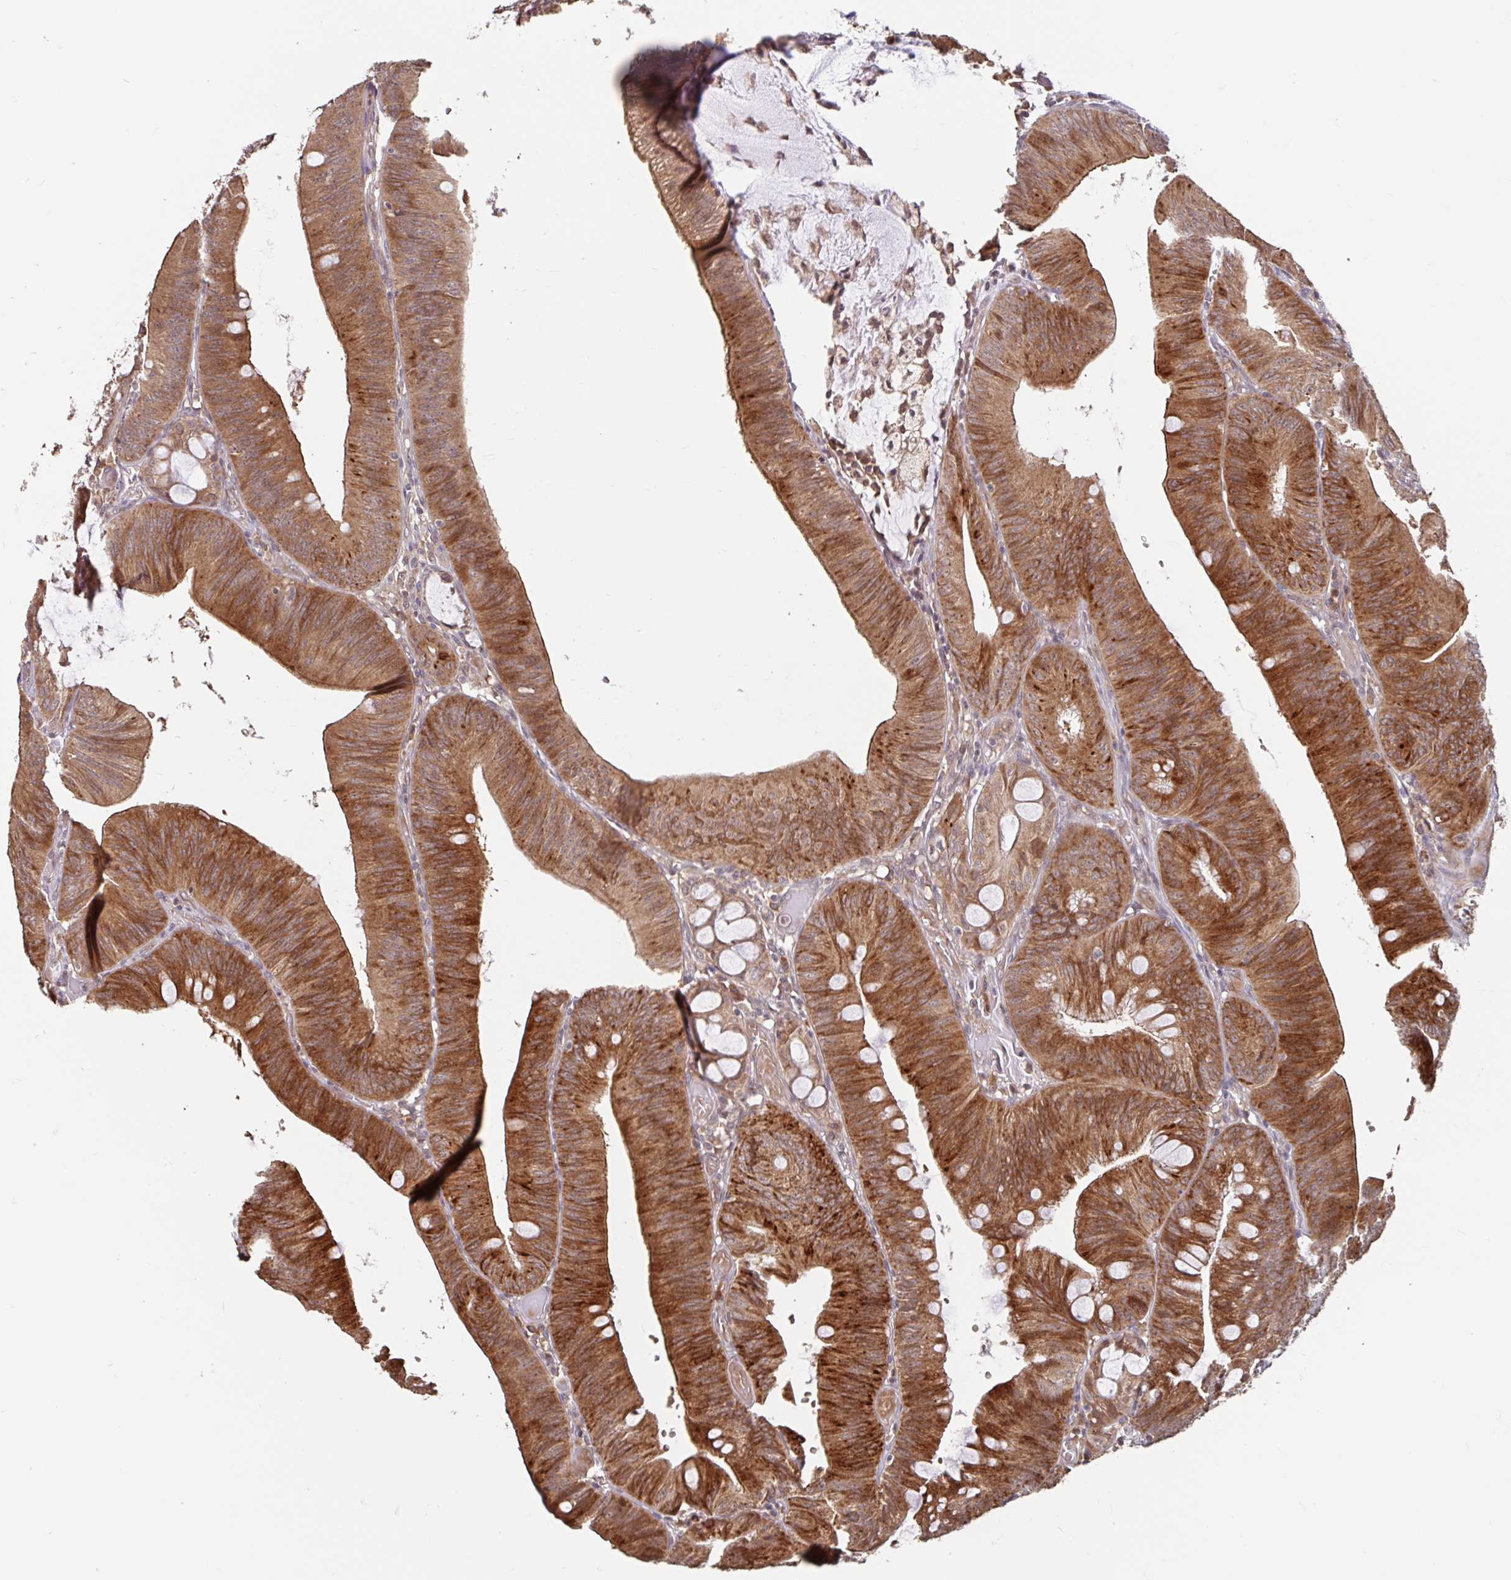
{"staining": {"intensity": "moderate", "quantity": ">75%", "location": "cytoplasmic/membranous"}, "tissue": "colorectal cancer", "cell_type": "Tumor cells", "image_type": "cancer", "snomed": [{"axis": "morphology", "description": "Adenocarcinoma, NOS"}, {"axis": "topography", "description": "Colon"}], "caption": "Protein expression analysis of colorectal cancer (adenocarcinoma) shows moderate cytoplasmic/membranous positivity in approximately >75% of tumor cells.", "gene": "STYXL1", "patient": {"sex": "male", "age": 84}}